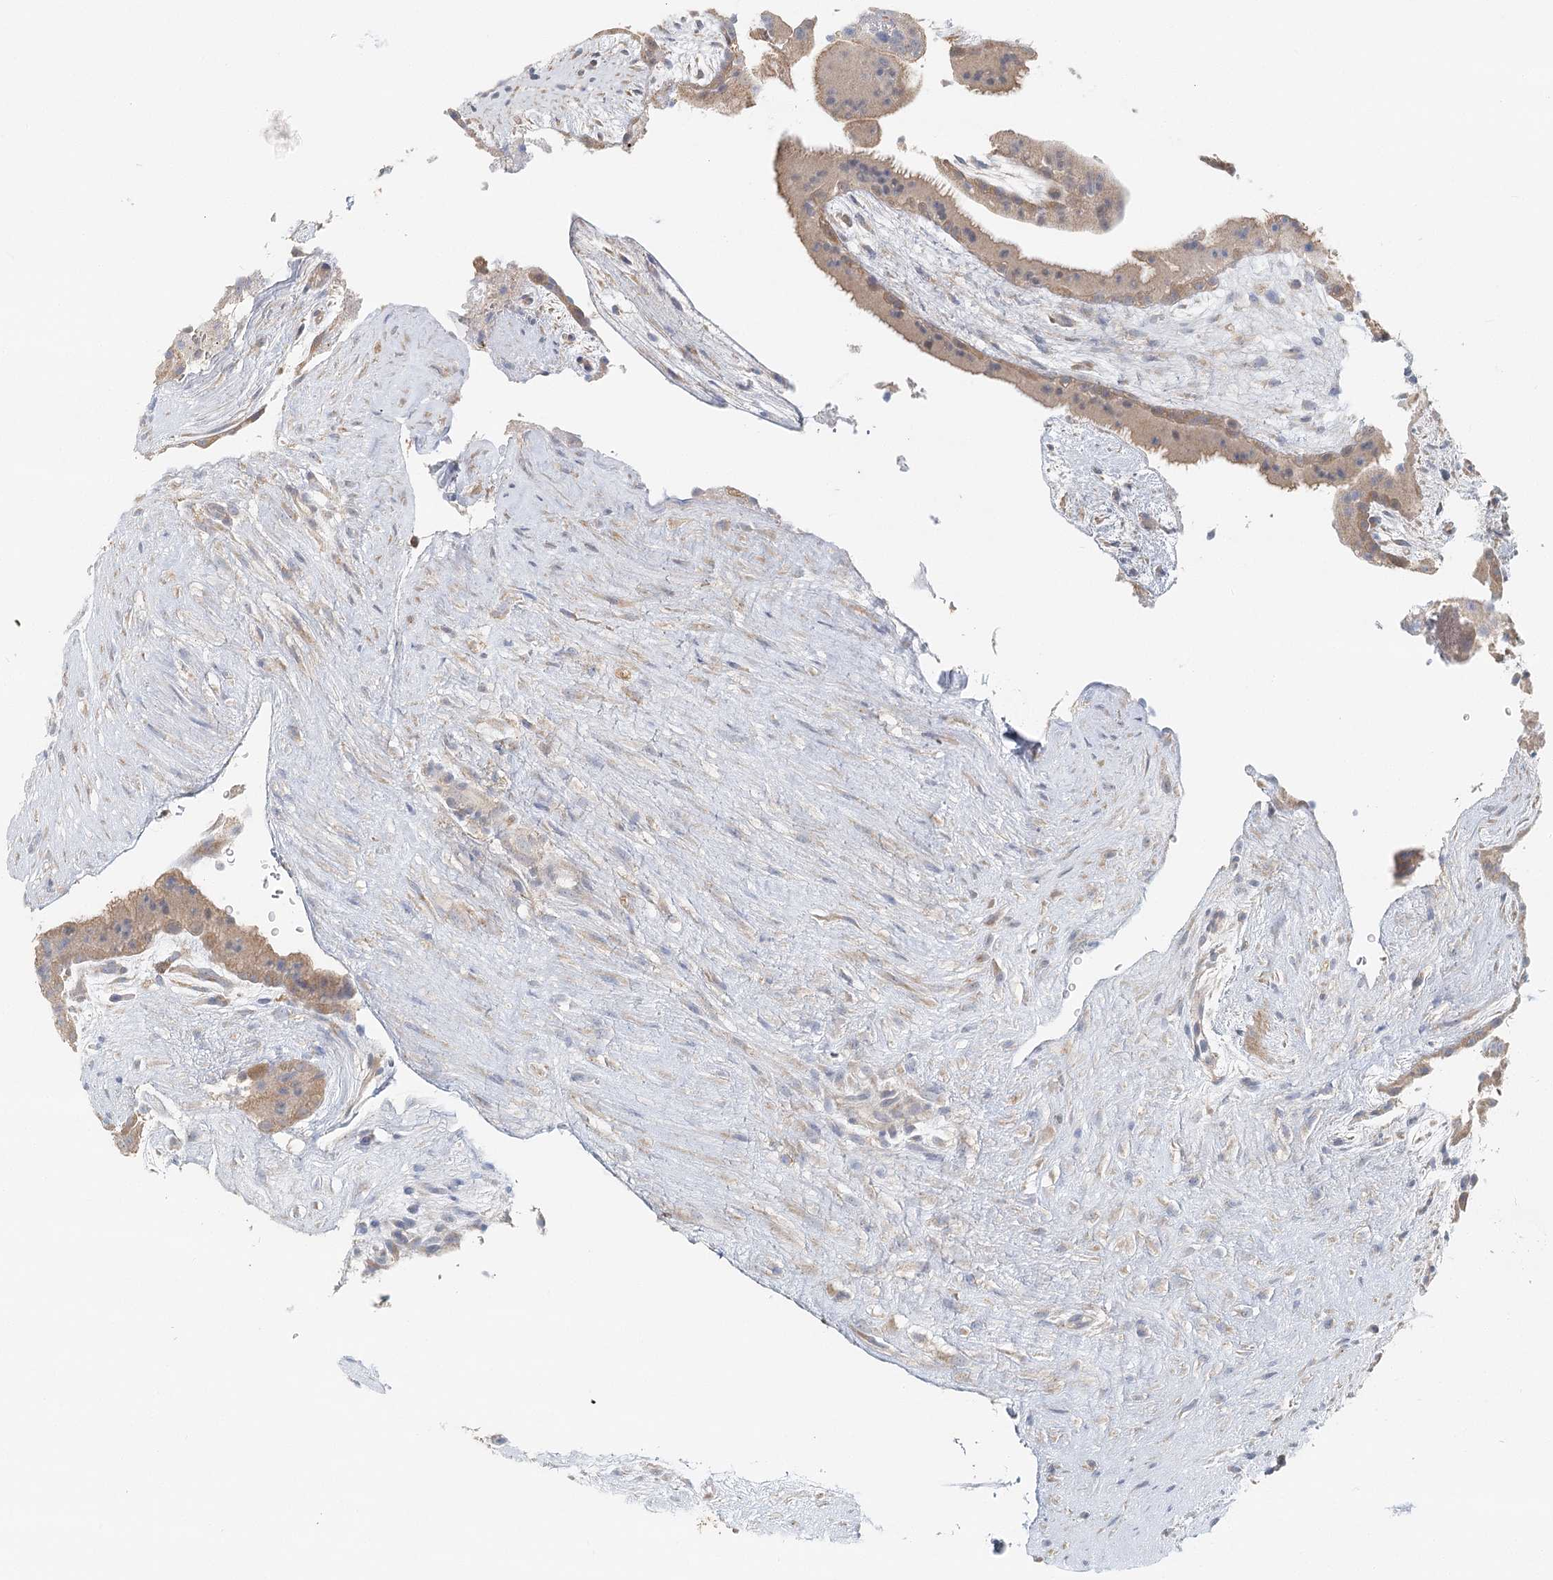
{"staining": {"intensity": "weak", "quantity": "<25%", "location": "cytoplasmic/membranous"}, "tissue": "placenta", "cell_type": "Trophoblastic cells", "image_type": "normal", "snomed": [{"axis": "morphology", "description": "Normal tissue, NOS"}, {"axis": "topography", "description": "Placenta"}], "caption": "DAB immunohistochemical staining of normal human placenta demonstrates no significant expression in trophoblastic cells.", "gene": "VSIG1", "patient": {"sex": "female", "age": 19}}